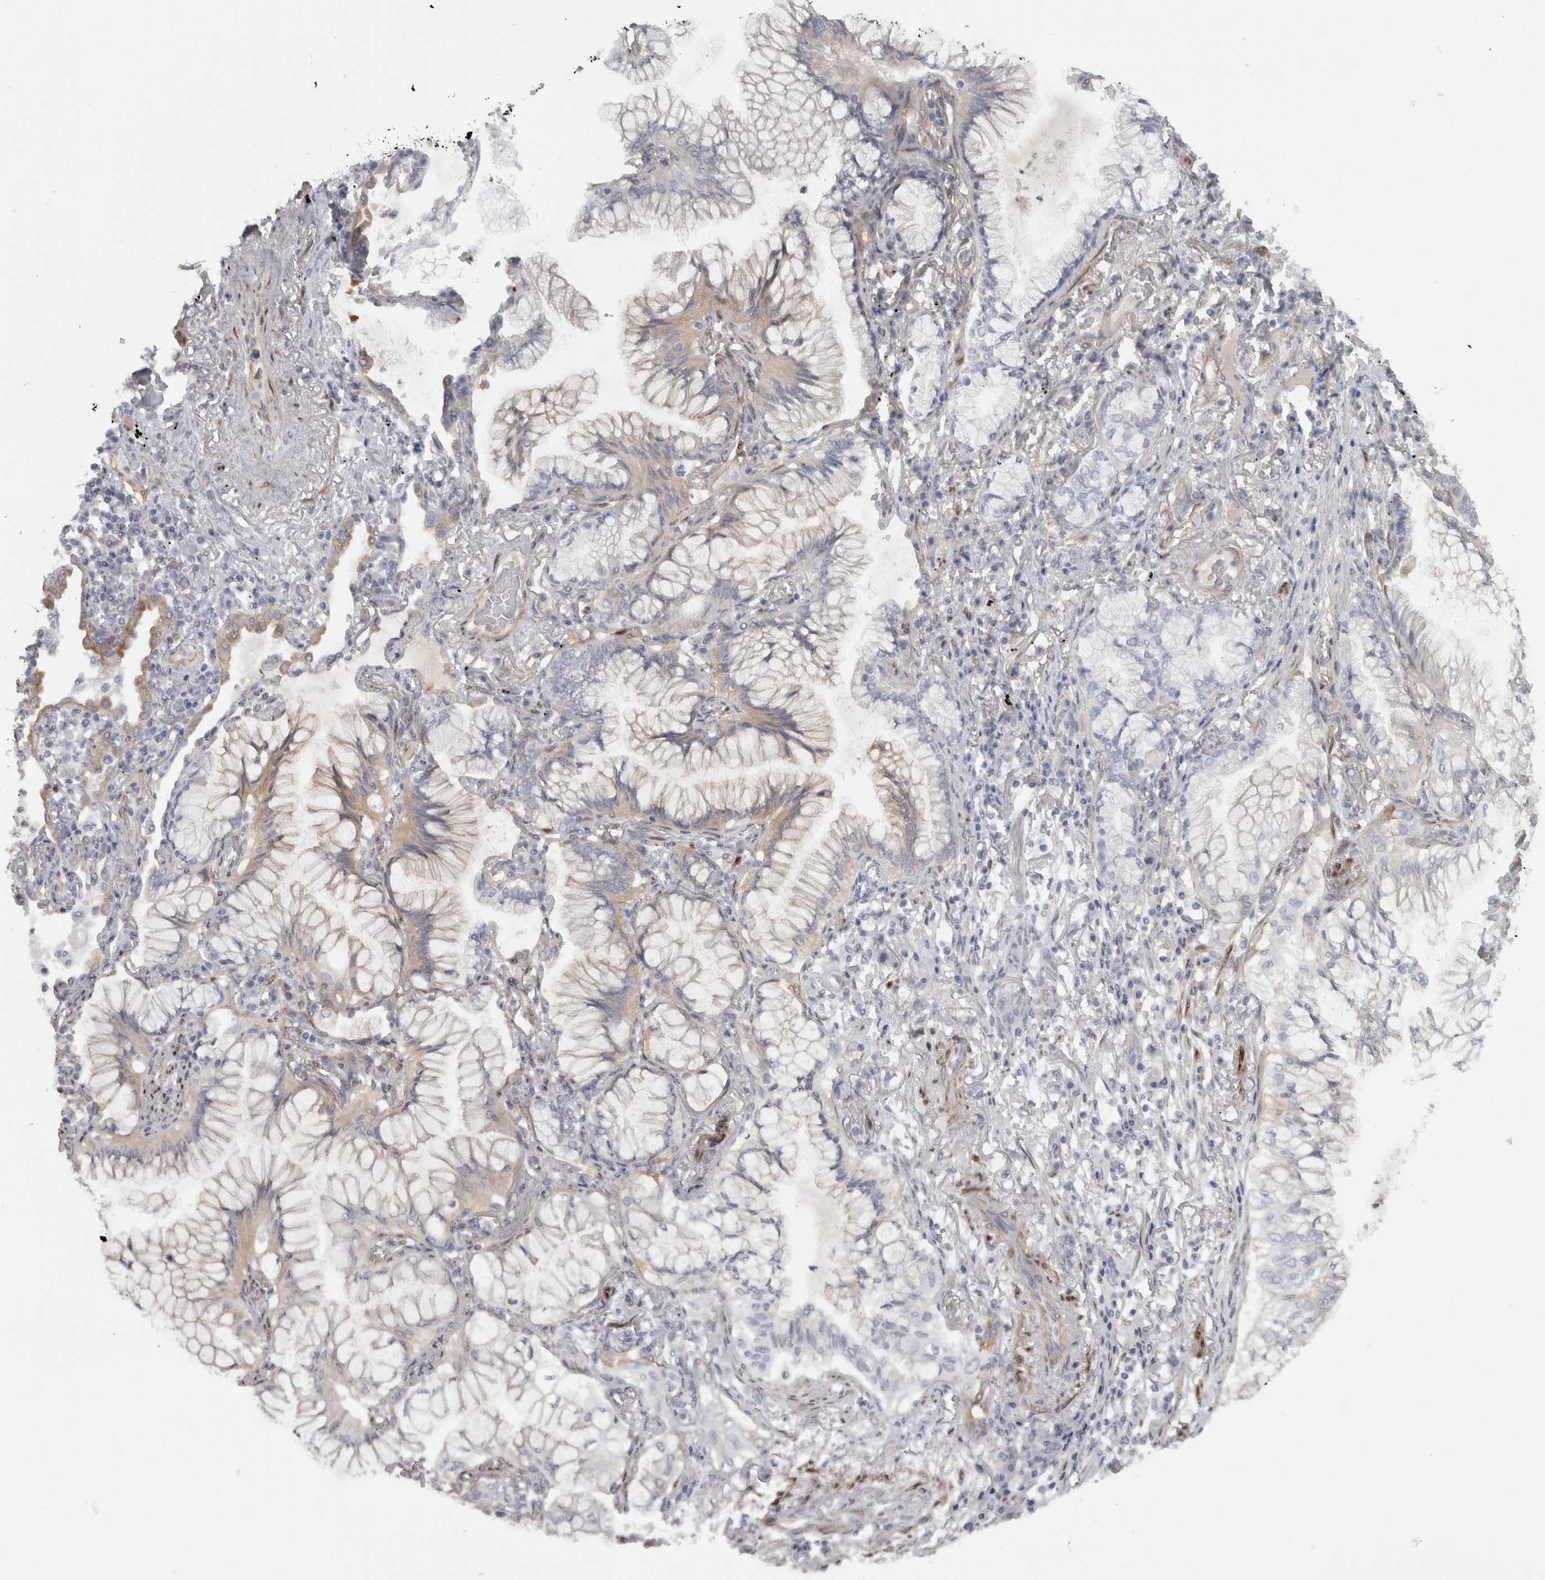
{"staining": {"intensity": "weak", "quantity": "<25%", "location": "cytoplasmic/membranous"}, "tissue": "lung cancer", "cell_type": "Tumor cells", "image_type": "cancer", "snomed": [{"axis": "morphology", "description": "Adenocarcinoma, NOS"}, {"axis": "topography", "description": "Lung"}], "caption": "Protein analysis of lung cancer (adenocarcinoma) demonstrates no significant expression in tumor cells.", "gene": "PPP1R12B", "patient": {"sex": "female", "age": 70}}